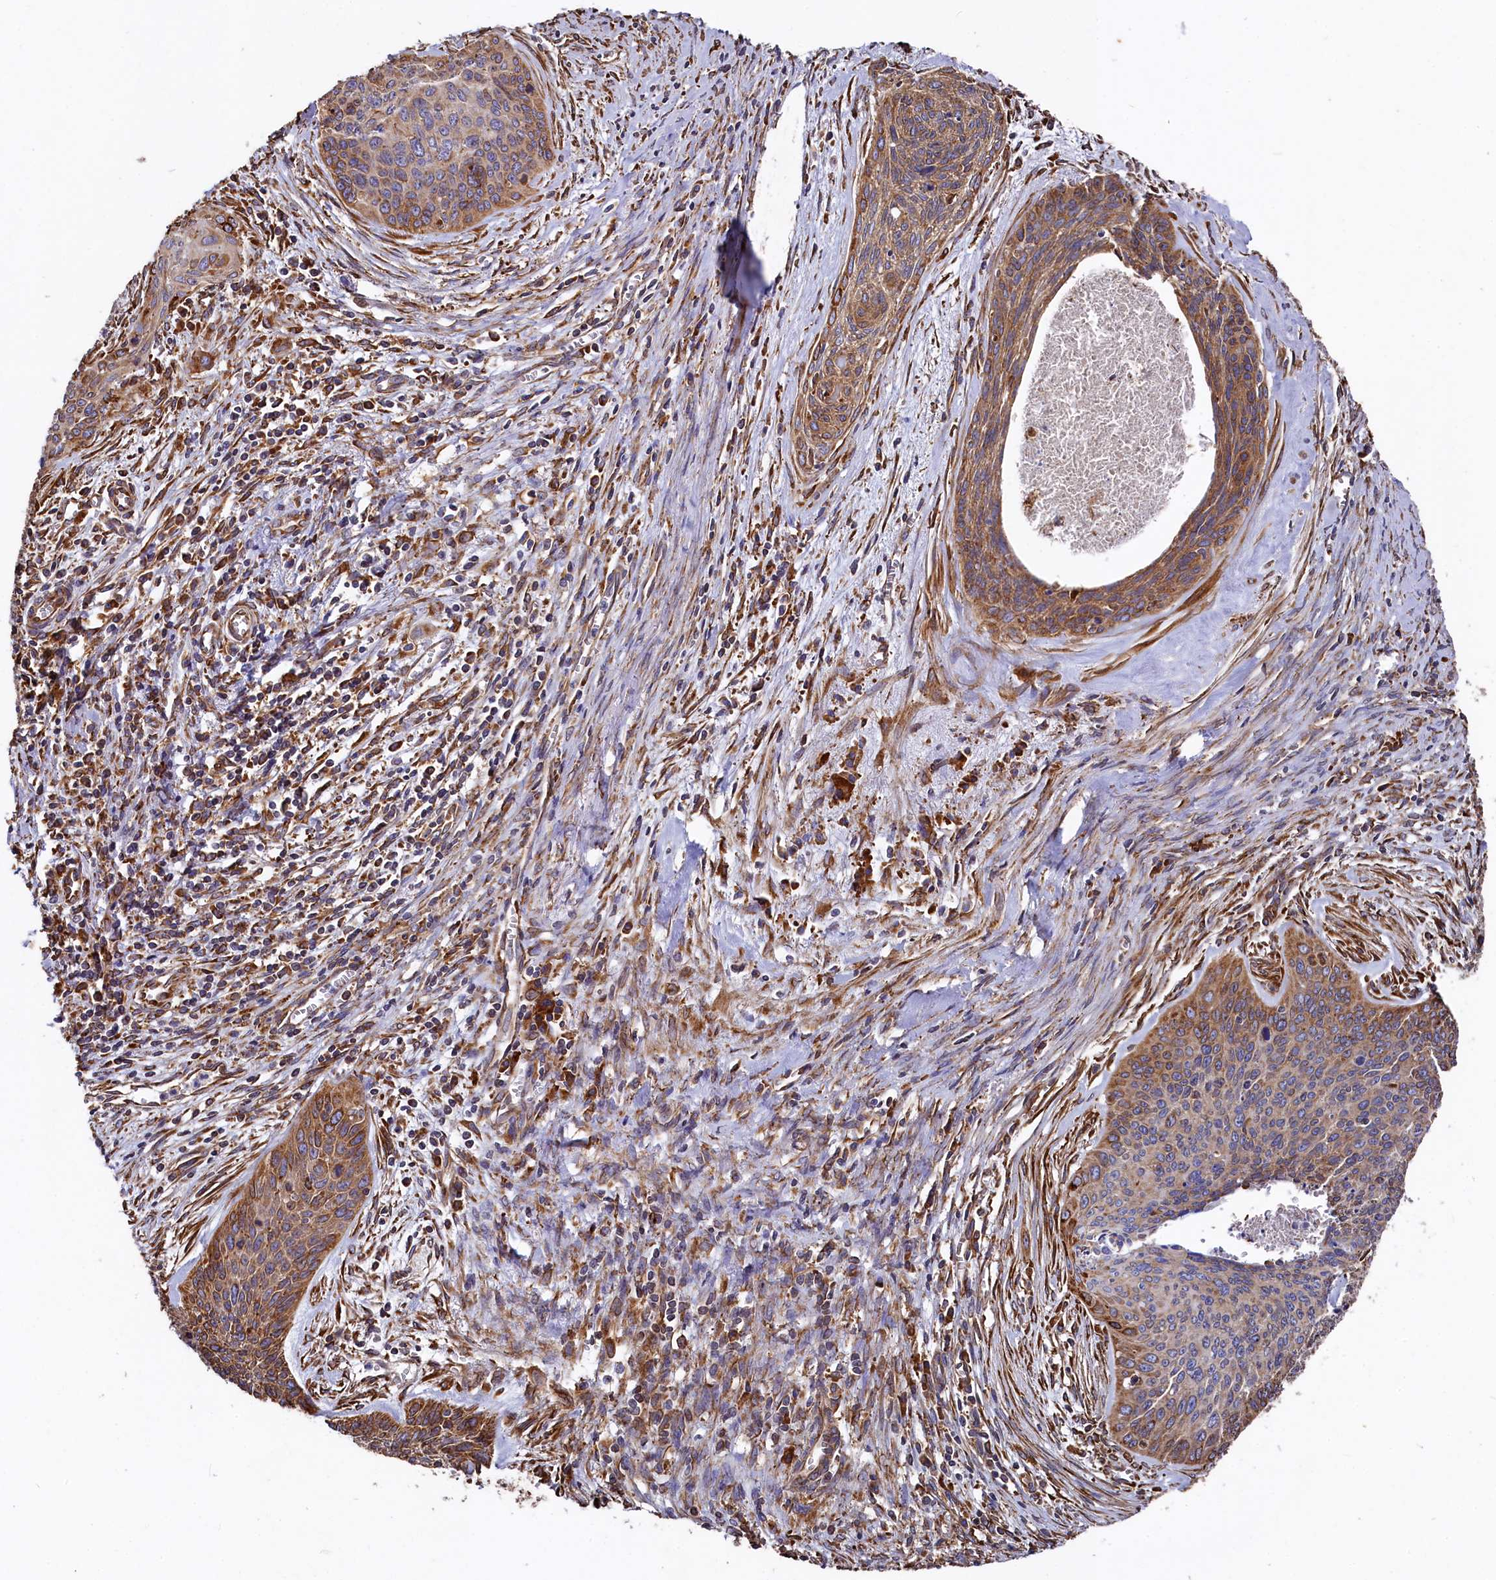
{"staining": {"intensity": "moderate", "quantity": ">75%", "location": "cytoplasmic/membranous"}, "tissue": "cervical cancer", "cell_type": "Tumor cells", "image_type": "cancer", "snomed": [{"axis": "morphology", "description": "Squamous cell carcinoma, NOS"}, {"axis": "topography", "description": "Cervix"}], "caption": "The image shows a brown stain indicating the presence of a protein in the cytoplasmic/membranous of tumor cells in cervical squamous cell carcinoma.", "gene": "NEURL1B", "patient": {"sex": "female", "age": 55}}